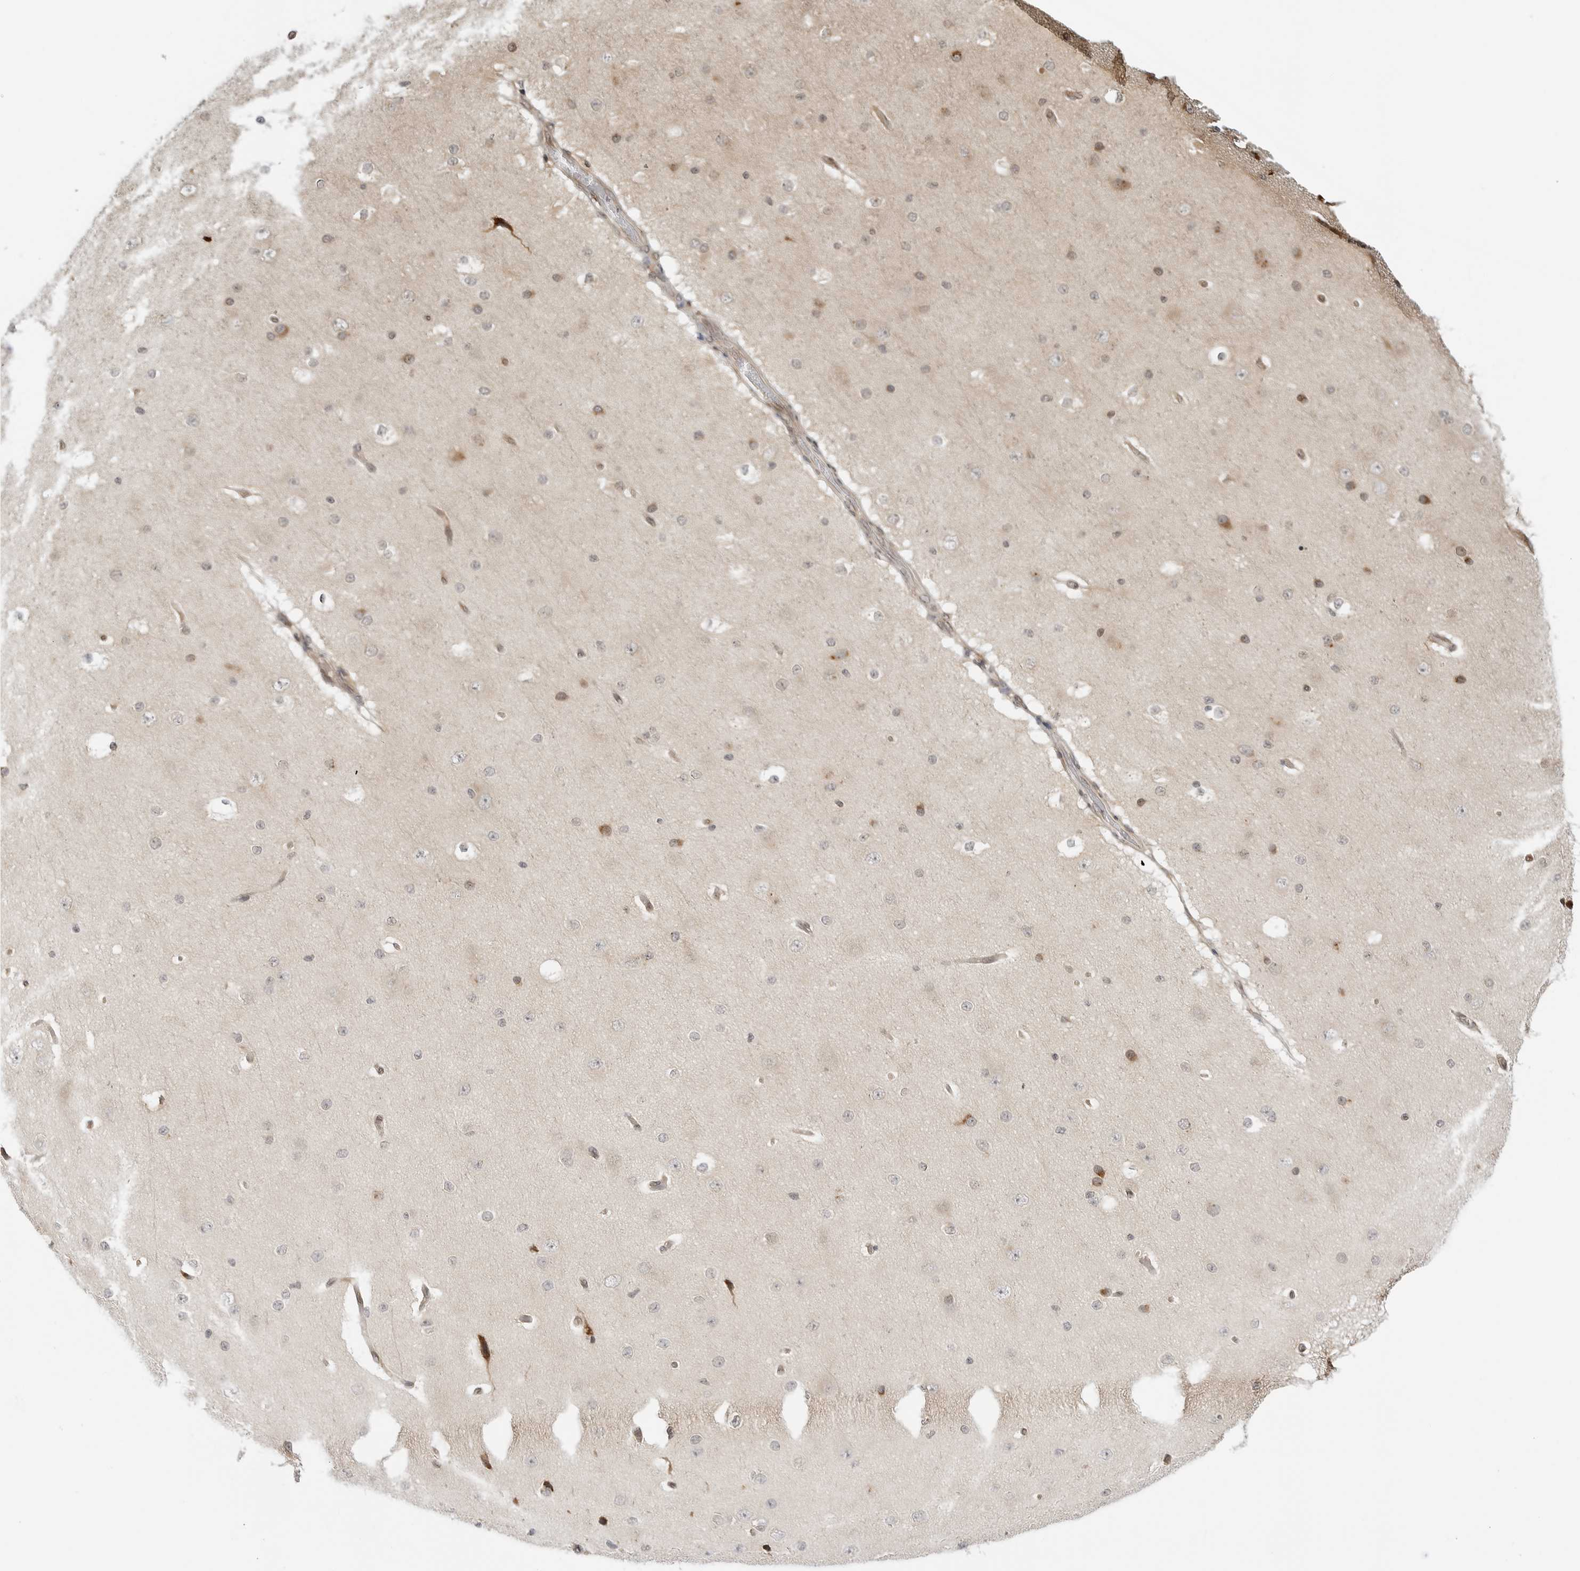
{"staining": {"intensity": "moderate", "quantity": "25%-75%", "location": "cytoplasmic/membranous"}, "tissue": "cerebral cortex", "cell_type": "Endothelial cells", "image_type": "normal", "snomed": [{"axis": "morphology", "description": "Normal tissue, NOS"}, {"axis": "morphology", "description": "Developmental malformation"}, {"axis": "topography", "description": "Cerebral cortex"}], "caption": "A brown stain labels moderate cytoplasmic/membranous positivity of a protein in endothelial cells of normal cerebral cortex.", "gene": "TIPRL", "patient": {"sex": "female", "age": 30}}